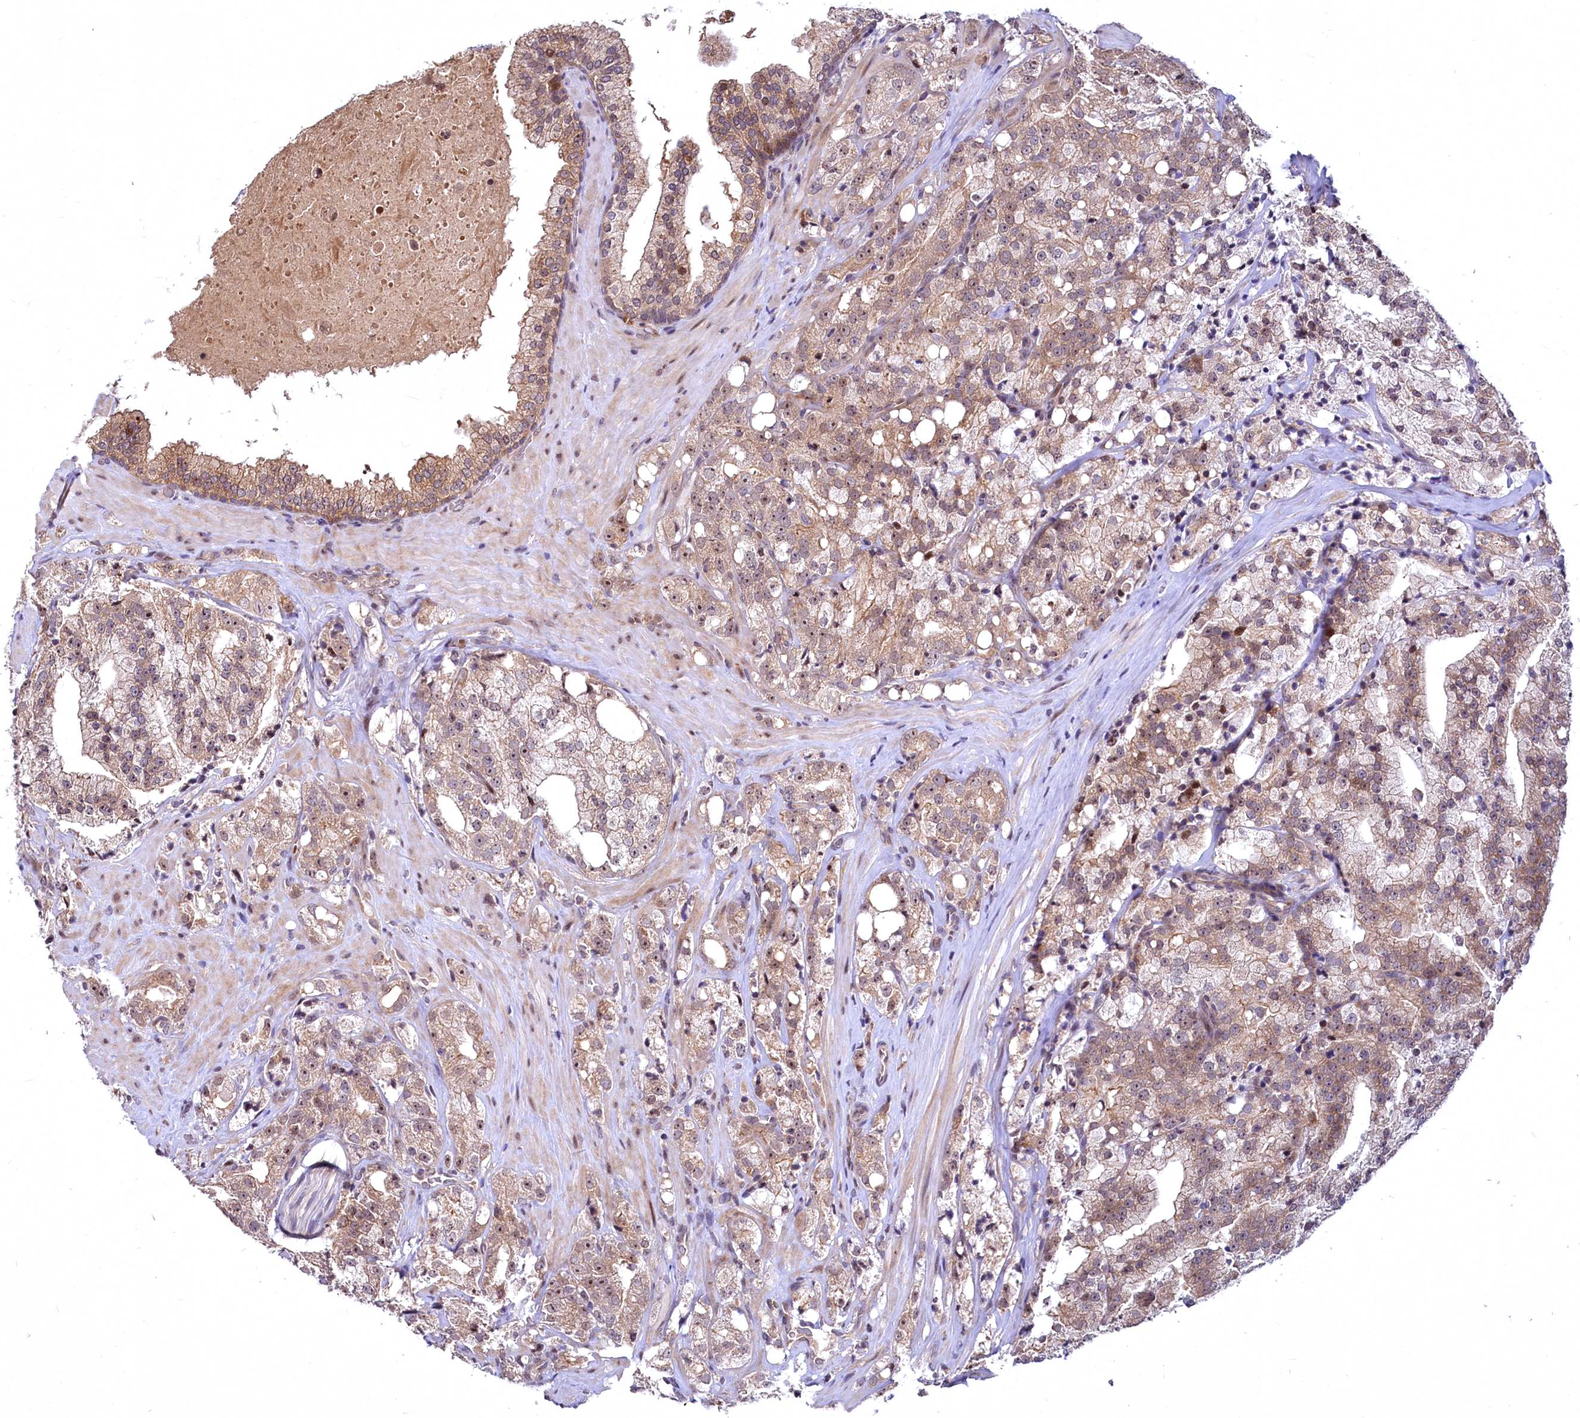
{"staining": {"intensity": "moderate", "quantity": ">75%", "location": "cytoplasmic/membranous"}, "tissue": "prostate cancer", "cell_type": "Tumor cells", "image_type": "cancer", "snomed": [{"axis": "morphology", "description": "Adenocarcinoma, High grade"}, {"axis": "topography", "description": "Prostate"}], "caption": "Immunohistochemical staining of human prostate cancer (adenocarcinoma (high-grade)) shows moderate cytoplasmic/membranous protein staining in approximately >75% of tumor cells. Nuclei are stained in blue.", "gene": "N4BP2L1", "patient": {"sex": "male", "age": 64}}